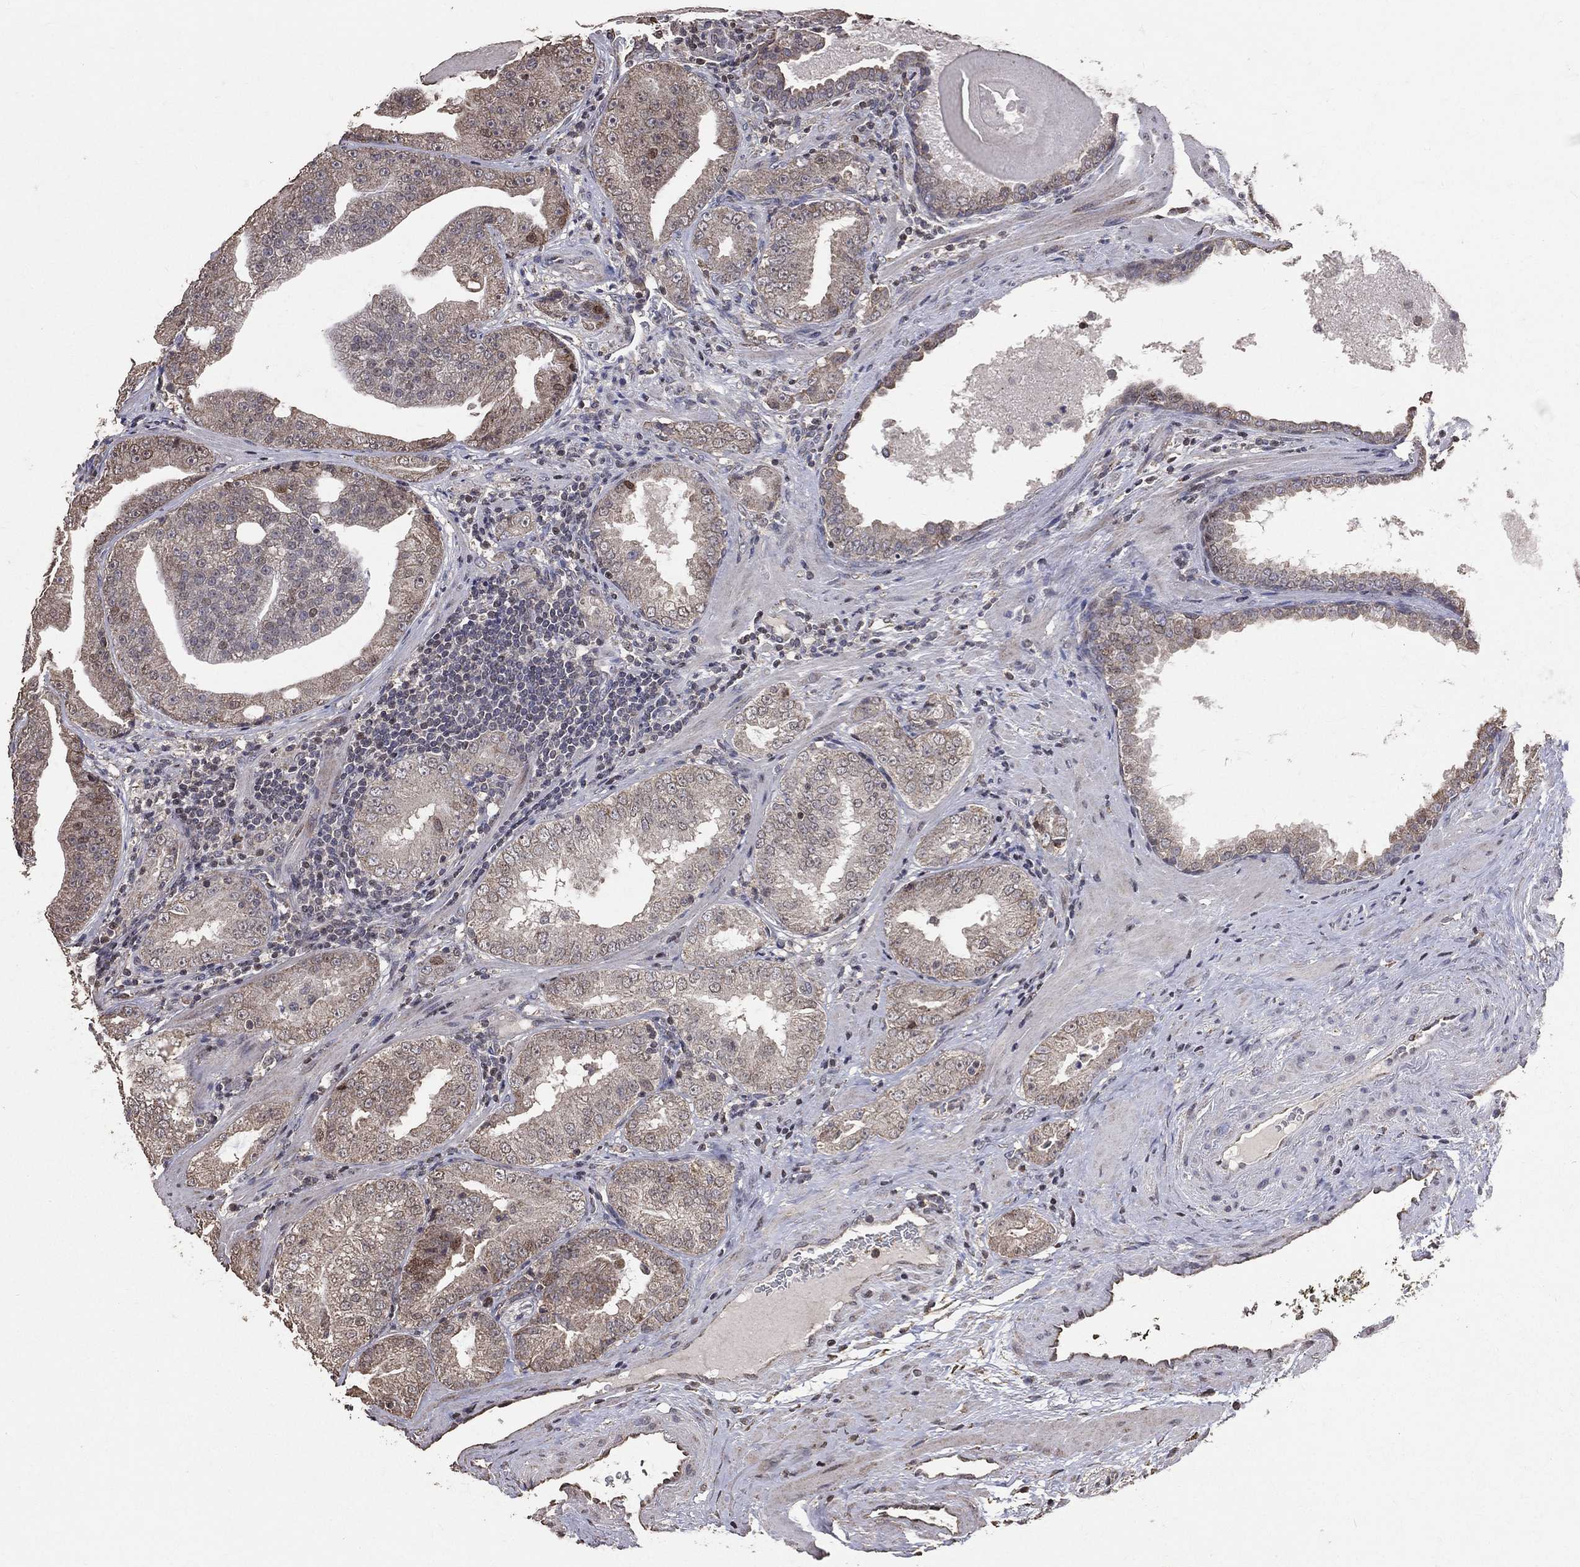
{"staining": {"intensity": "weak", "quantity": ">75%", "location": "cytoplasmic/membranous"}, "tissue": "prostate cancer", "cell_type": "Tumor cells", "image_type": "cancer", "snomed": [{"axis": "morphology", "description": "Adenocarcinoma, Low grade"}, {"axis": "topography", "description": "Prostate"}], "caption": "Immunohistochemistry (IHC) staining of prostate low-grade adenocarcinoma, which reveals low levels of weak cytoplasmic/membranous positivity in approximately >75% of tumor cells indicating weak cytoplasmic/membranous protein staining. The staining was performed using DAB (3,3'-diaminobenzidine) (brown) for protein detection and nuclei were counterstained in hematoxylin (blue).", "gene": "LY6K", "patient": {"sex": "male", "age": 62}}